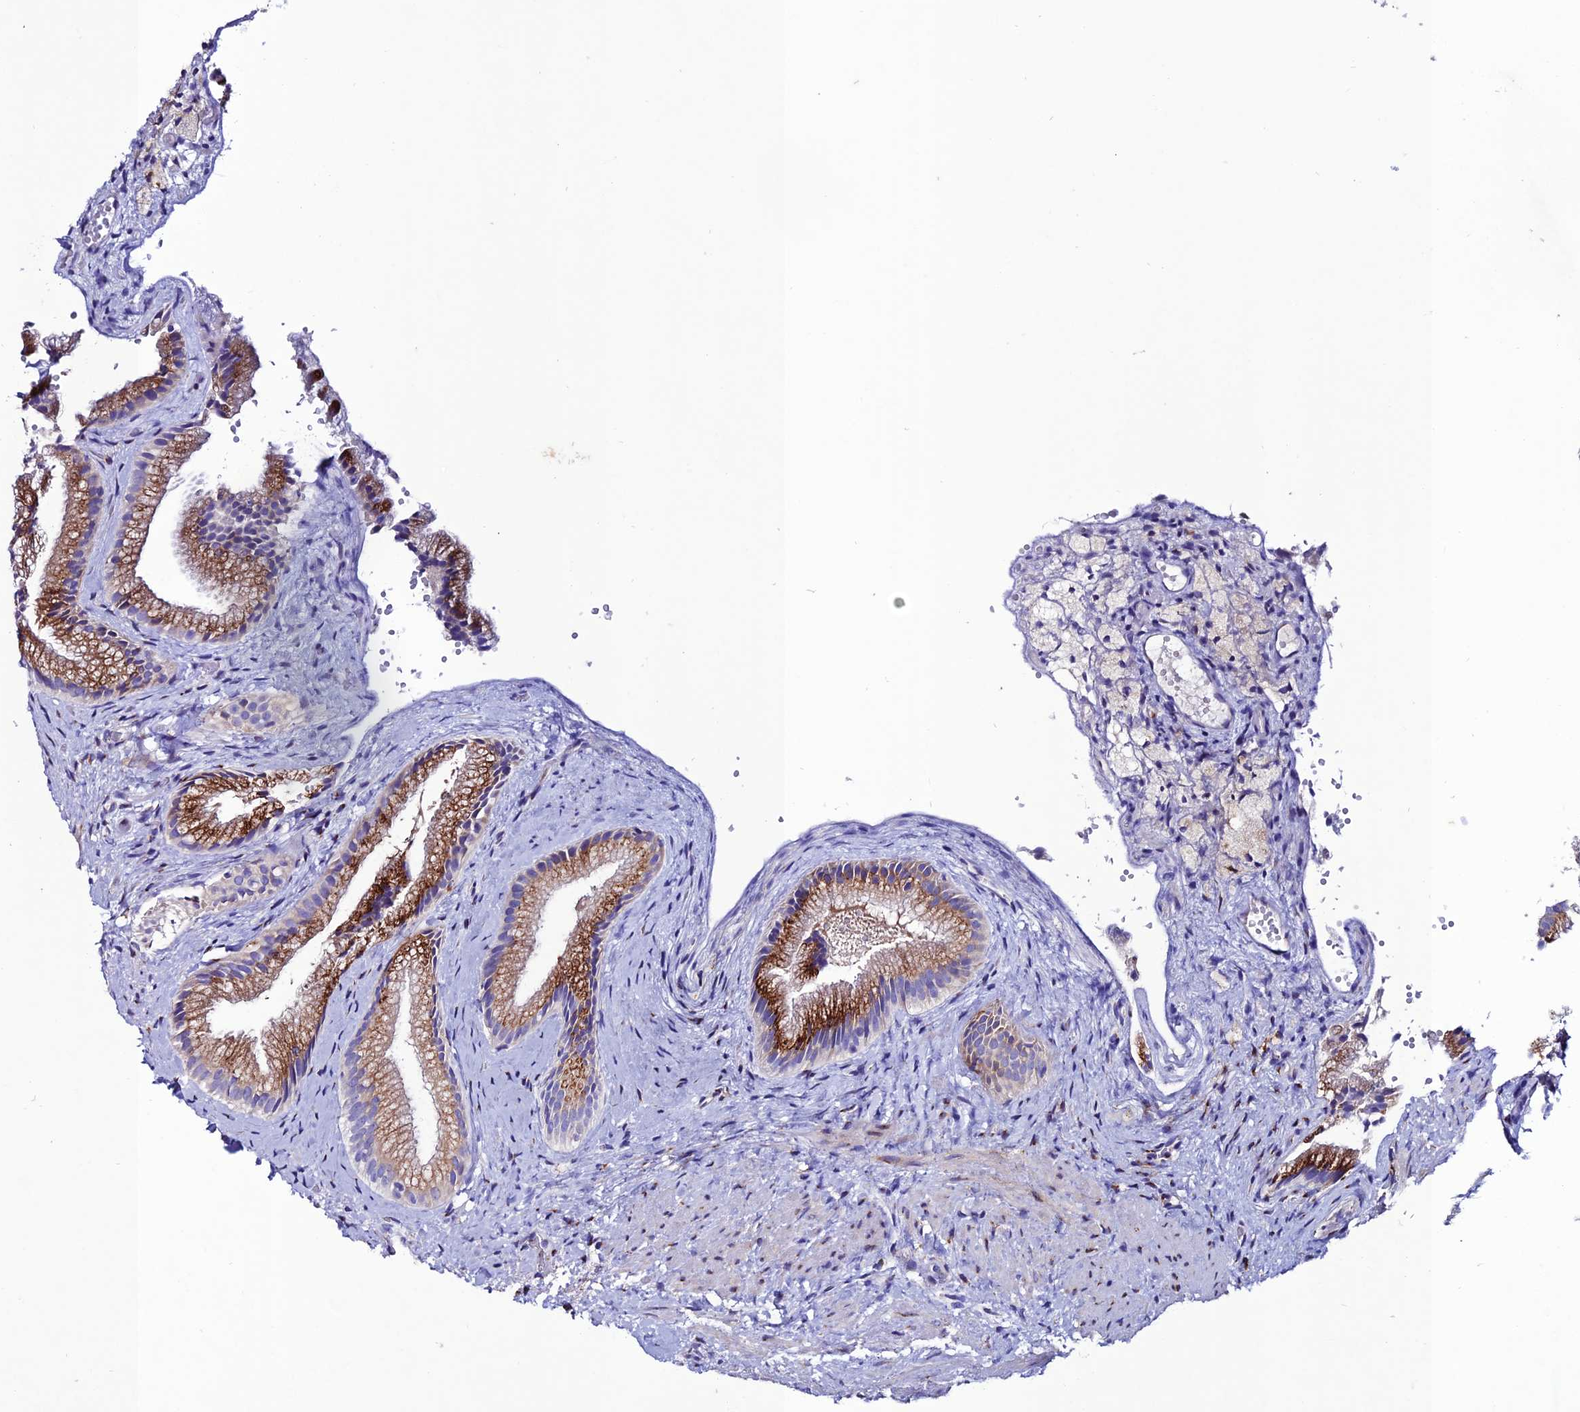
{"staining": {"intensity": "strong", "quantity": "25%-75%", "location": "cytoplasmic/membranous"}, "tissue": "gallbladder", "cell_type": "Glandular cells", "image_type": "normal", "snomed": [{"axis": "morphology", "description": "Normal tissue, NOS"}, {"axis": "morphology", "description": "Inflammation, NOS"}, {"axis": "topography", "description": "Gallbladder"}], "caption": "High-power microscopy captured an immunohistochemistry (IHC) histopathology image of benign gallbladder, revealing strong cytoplasmic/membranous positivity in approximately 25%-75% of glandular cells.", "gene": "OR51Q1", "patient": {"sex": "male", "age": 51}}